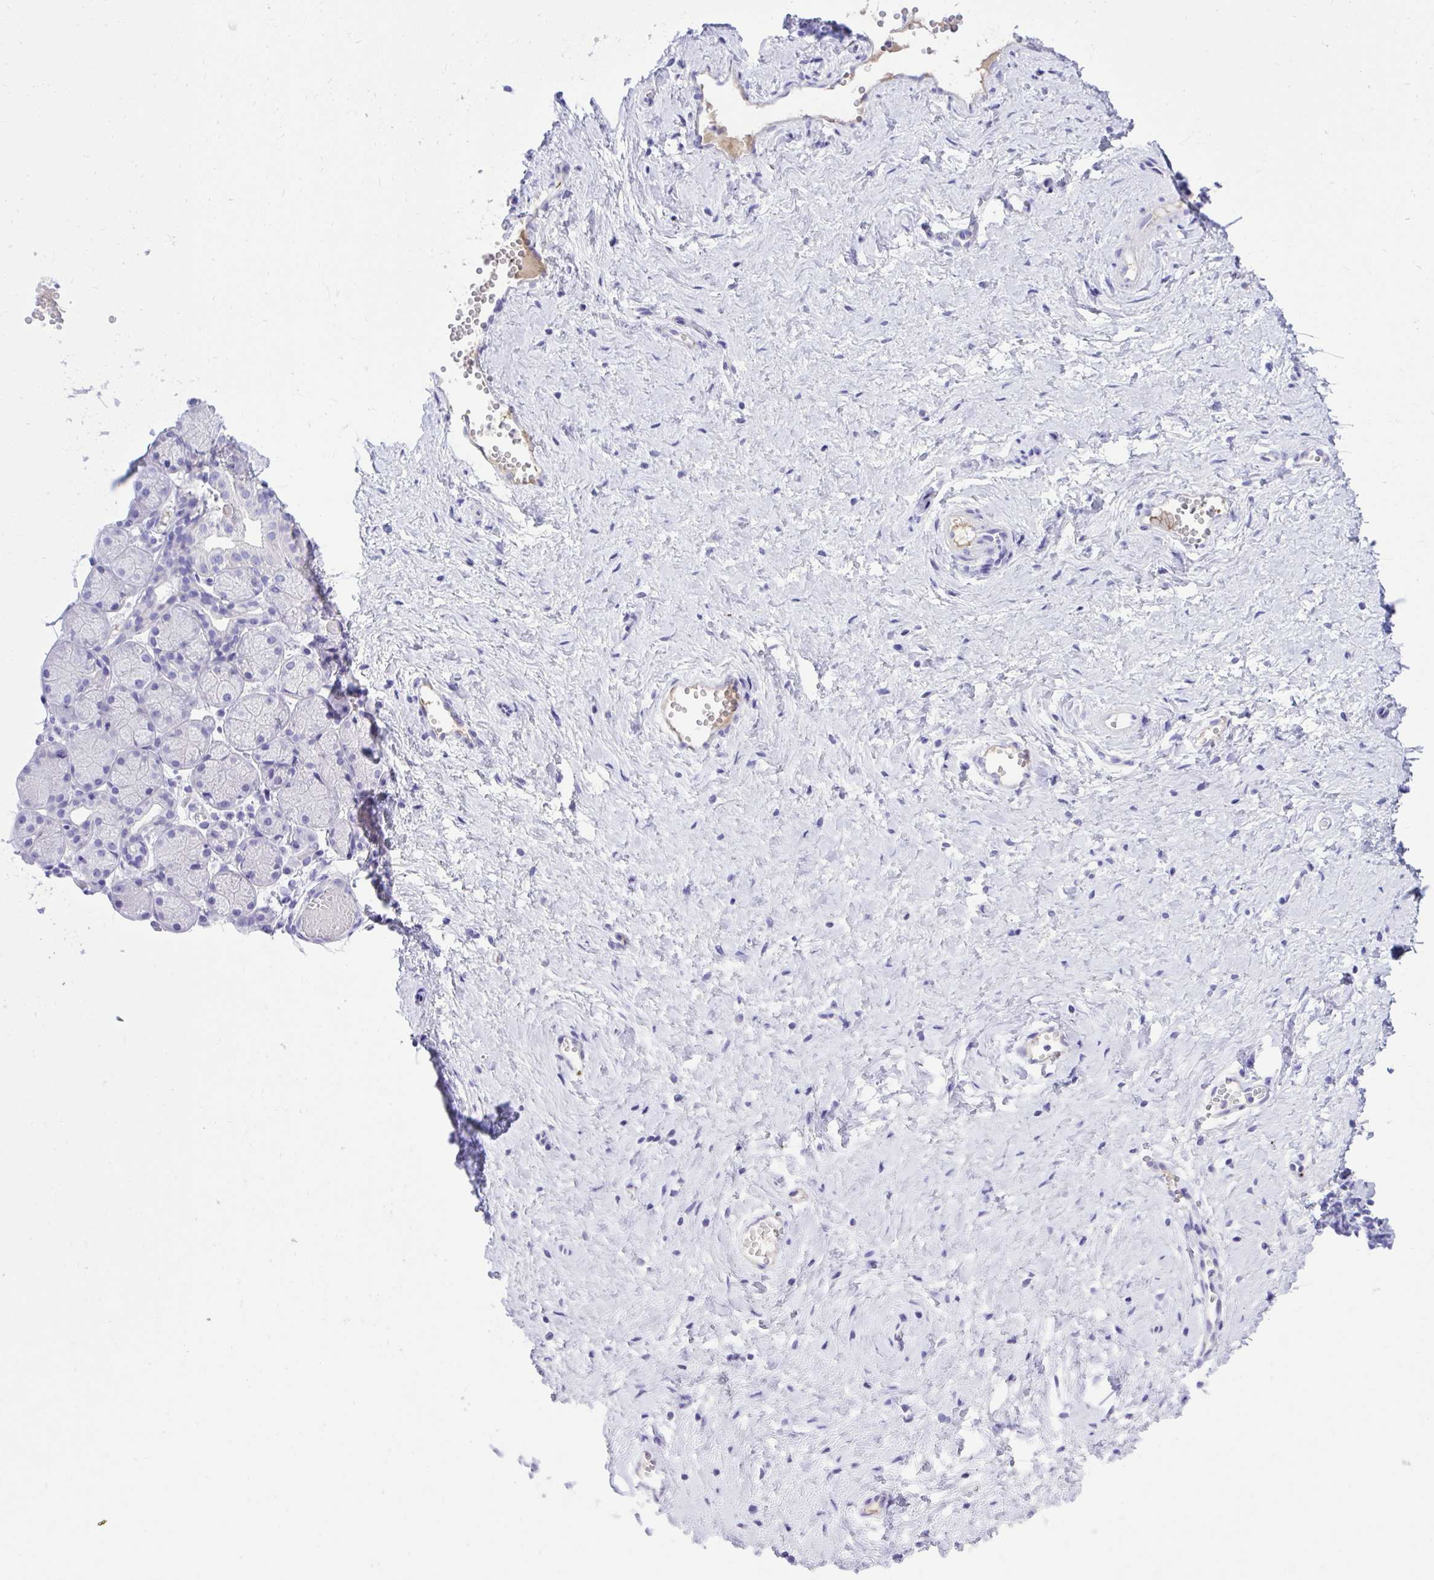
{"staining": {"intensity": "moderate", "quantity": "<25%", "location": "cytoplasmic/membranous"}, "tissue": "vagina", "cell_type": "Squamous epithelial cells", "image_type": "normal", "snomed": [{"axis": "morphology", "description": "Normal tissue, NOS"}, {"axis": "topography", "description": "Vagina"}], "caption": "Immunohistochemistry (IHC) of unremarkable vagina reveals low levels of moderate cytoplasmic/membranous positivity in about <25% of squamous epithelial cells.", "gene": "ST6GALNAC3", "patient": {"sex": "female", "age": 56}}